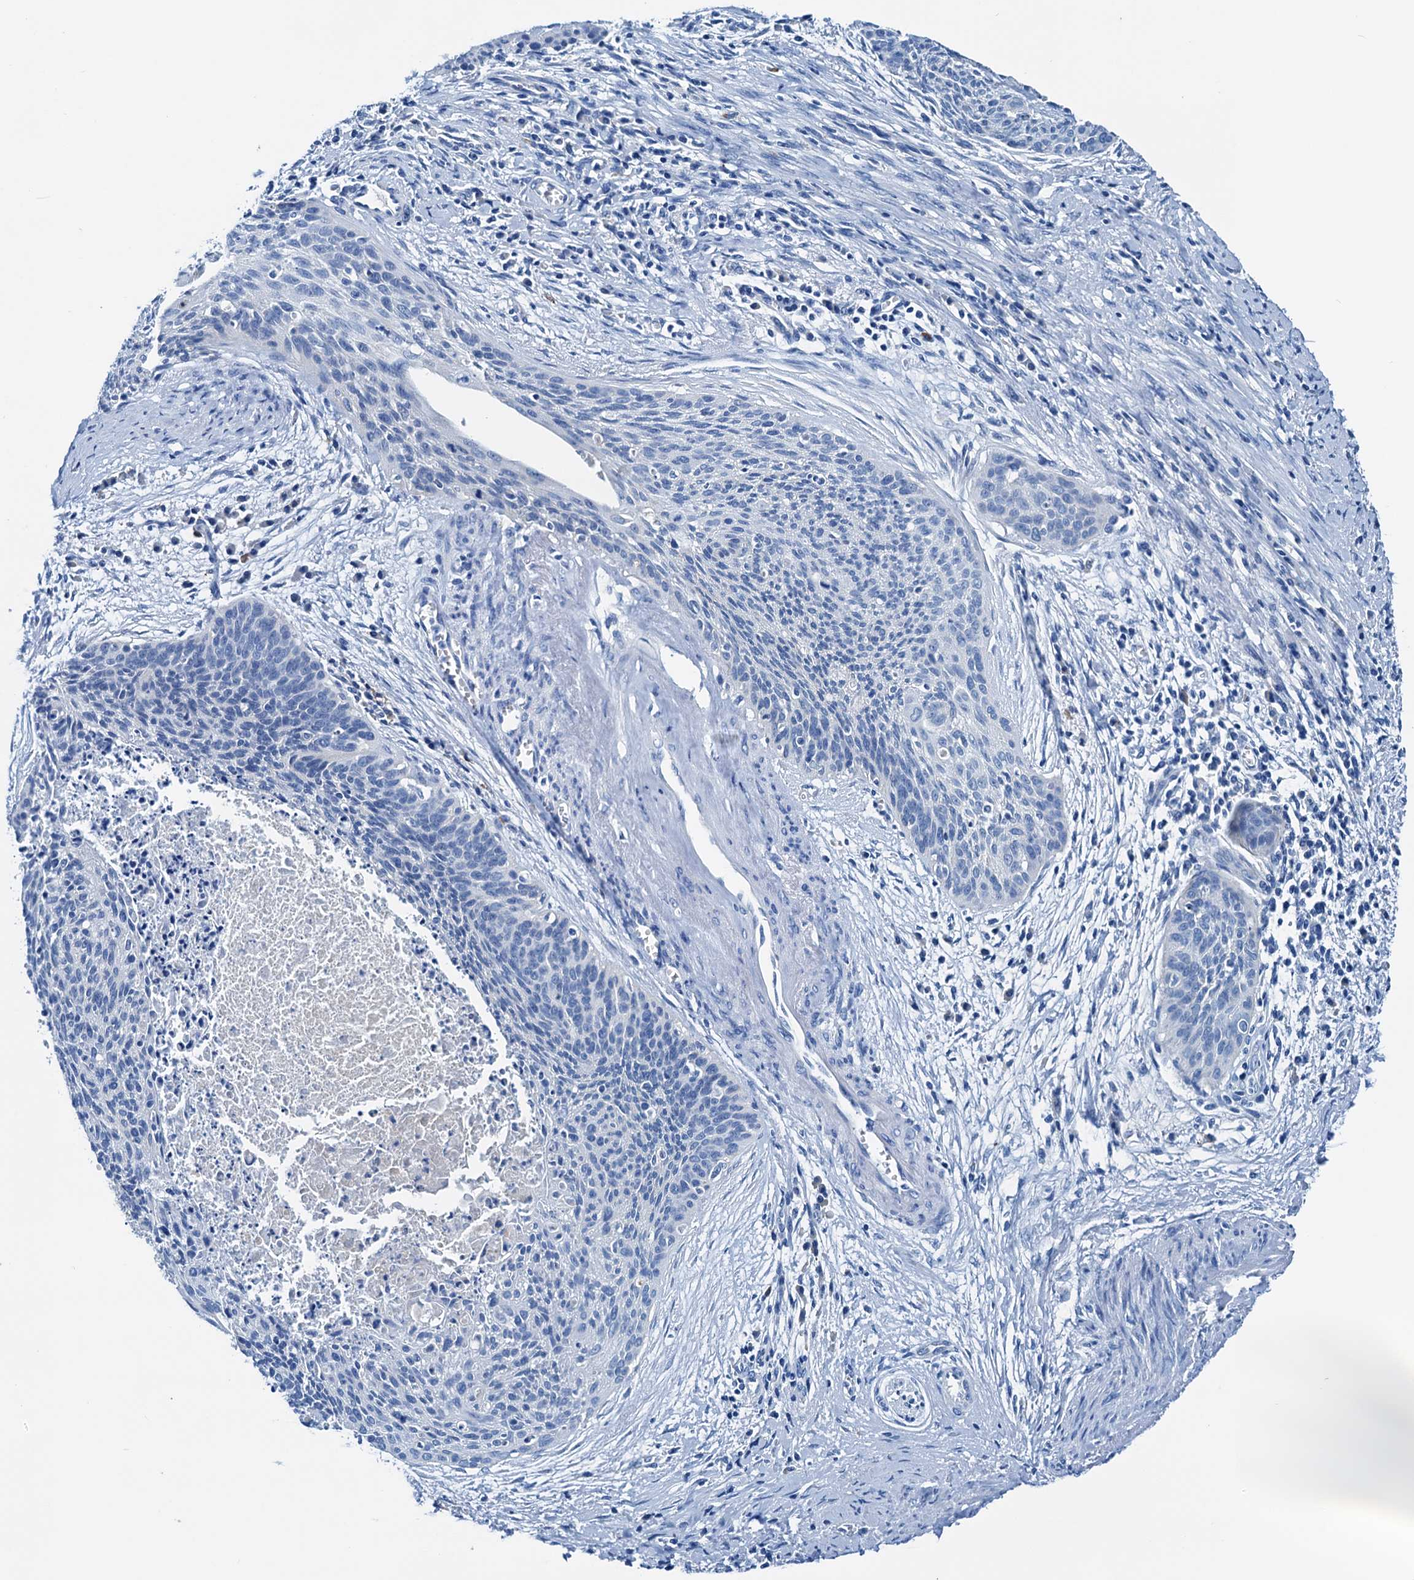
{"staining": {"intensity": "negative", "quantity": "none", "location": "none"}, "tissue": "cervical cancer", "cell_type": "Tumor cells", "image_type": "cancer", "snomed": [{"axis": "morphology", "description": "Squamous cell carcinoma, NOS"}, {"axis": "topography", "description": "Cervix"}], "caption": "High power microscopy photomicrograph of an IHC micrograph of cervical cancer, revealing no significant staining in tumor cells.", "gene": "C1QTNF4", "patient": {"sex": "female", "age": 55}}